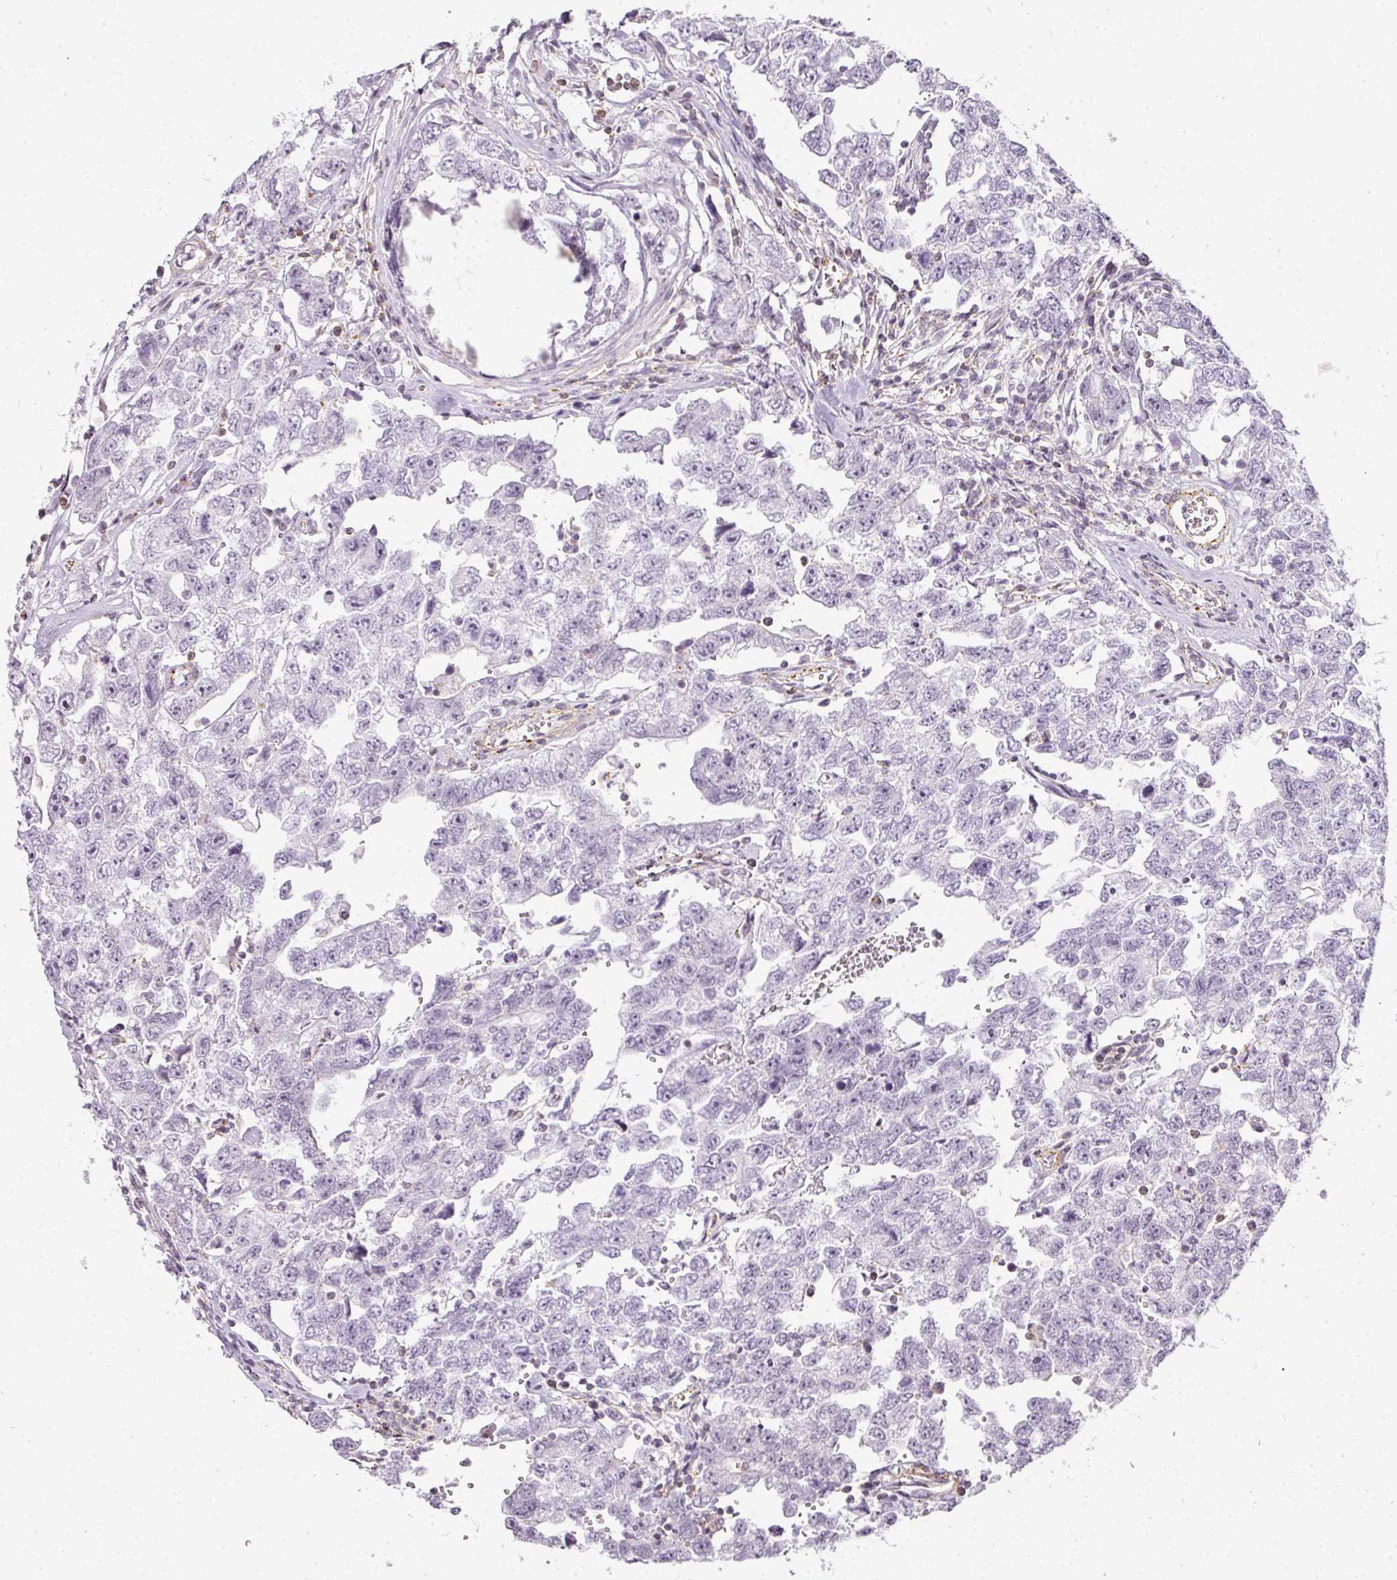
{"staining": {"intensity": "negative", "quantity": "none", "location": "none"}, "tissue": "testis cancer", "cell_type": "Tumor cells", "image_type": "cancer", "snomed": [{"axis": "morphology", "description": "Carcinoma, Embryonal, NOS"}, {"axis": "topography", "description": "Testis"}], "caption": "Immunohistochemical staining of testis embryonal carcinoma shows no significant positivity in tumor cells. (DAB (3,3'-diaminobenzidine) immunohistochemistry with hematoxylin counter stain).", "gene": "TMEM42", "patient": {"sex": "male", "age": 22}}